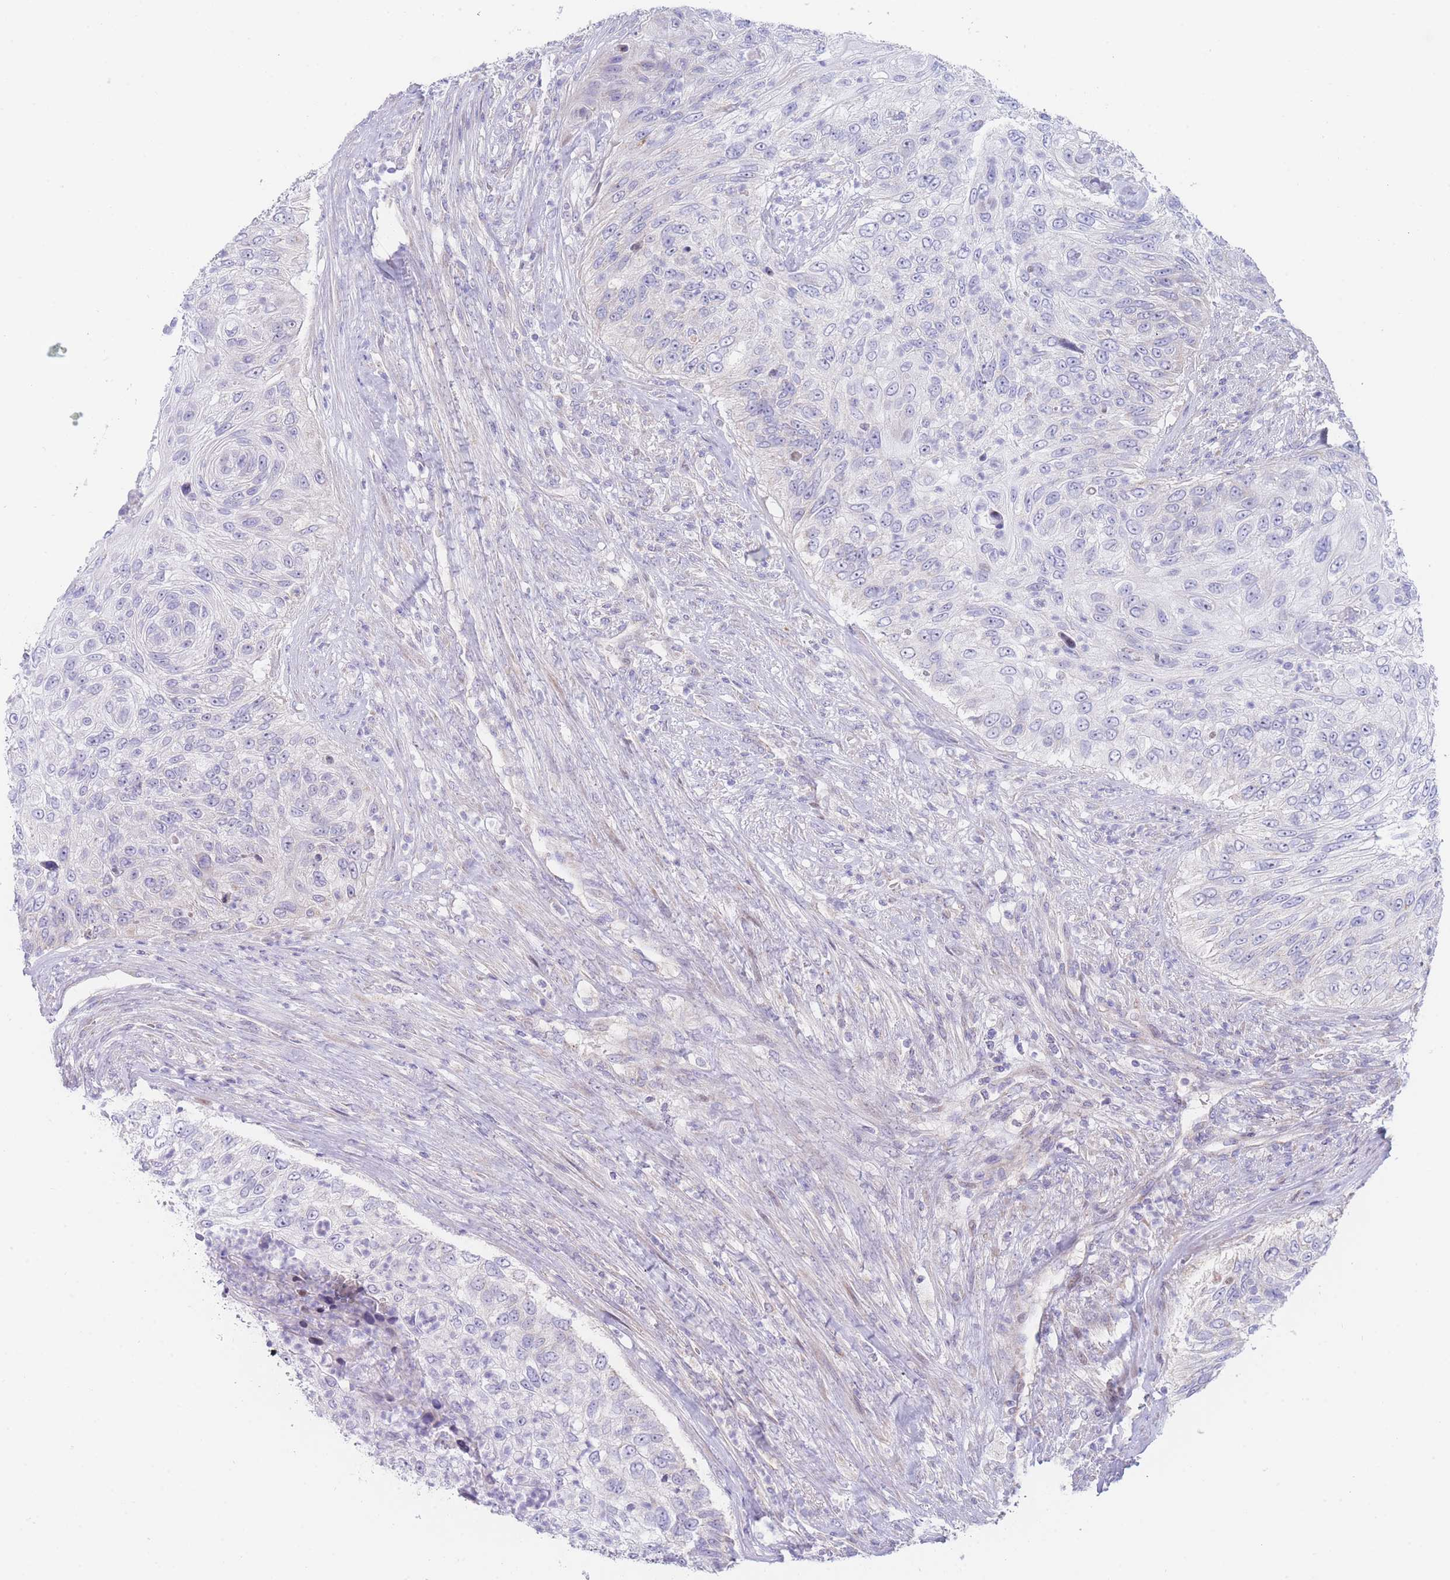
{"staining": {"intensity": "negative", "quantity": "none", "location": "none"}, "tissue": "urothelial cancer", "cell_type": "Tumor cells", "image_type": "cancer", "snomed": [{"axis": "morphology", "description": "Urothelial carcinoma, High grade"}, {"axis": "topography", "description": "Urinary bladder"}], "caption": "Photomicrograph shows no protein positivity in tumor cells of urothelial carcinoma (high-grade) tissue.", "gene": "GPAM", "patient": {"sex": "female", "age": 60}}